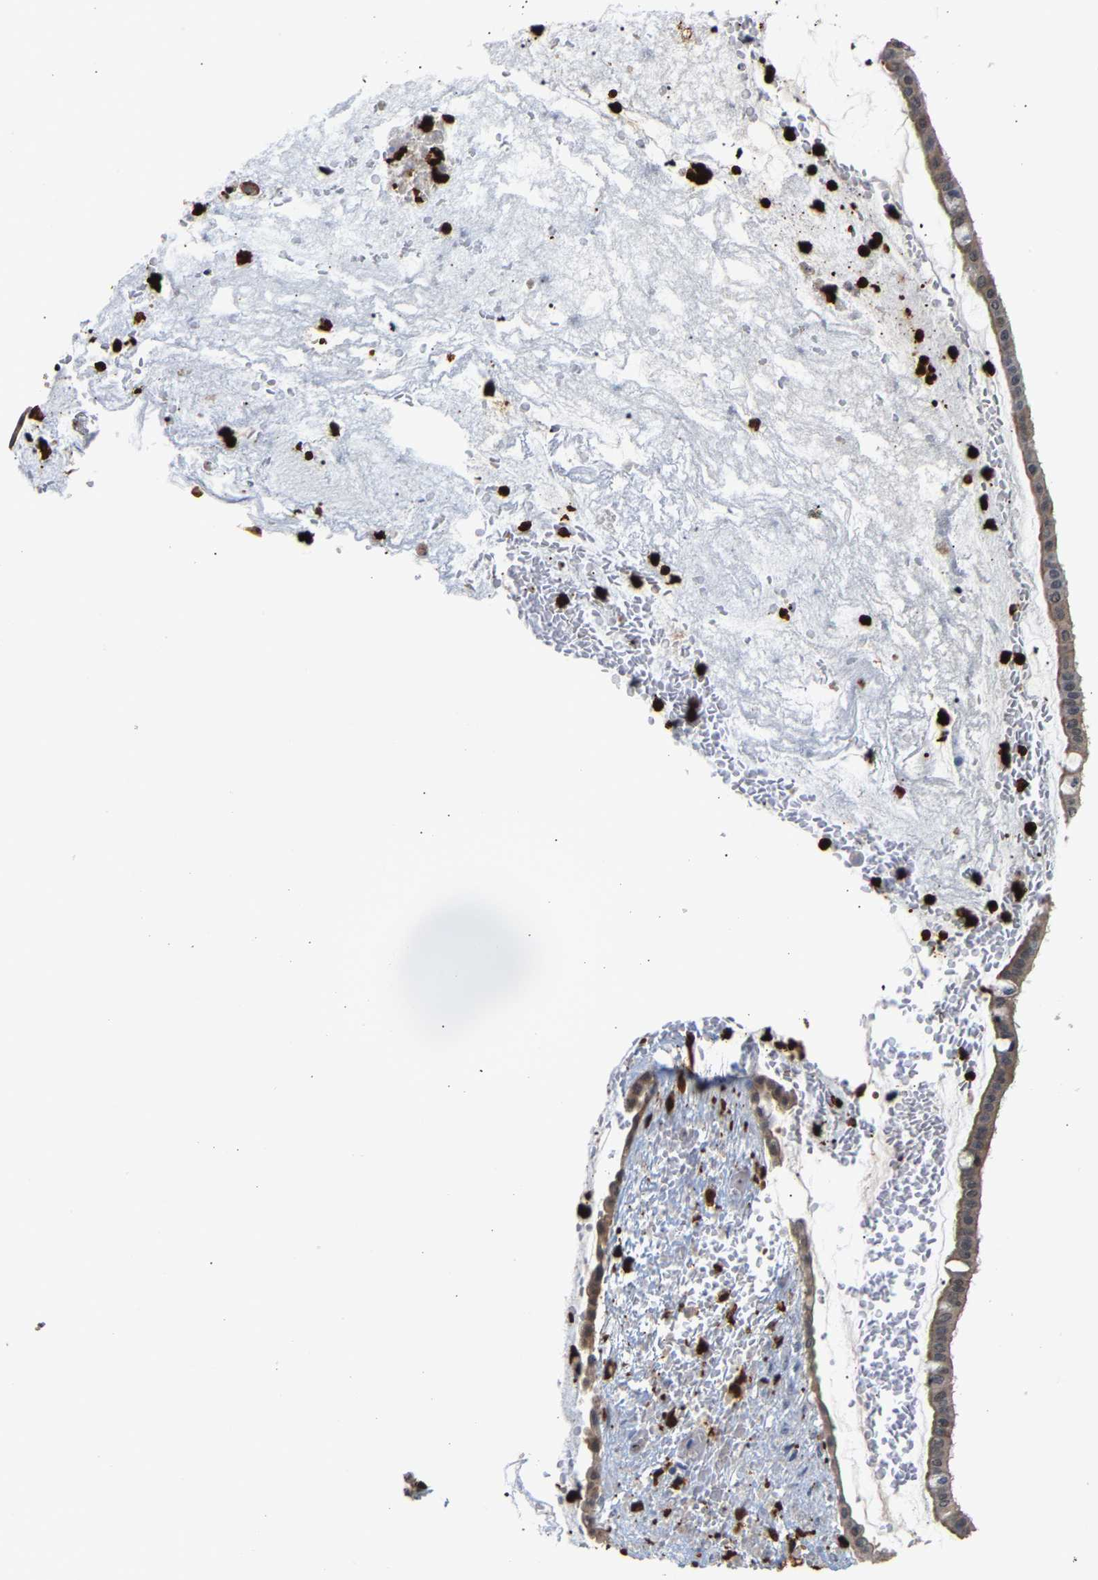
{"staining": {"intensity": "weak", "quantity": "25%-75%", "location": "cytoplasmic/membranous"}, "tissue": "ovarian cancer", "cell_type": "Tumor cells", "image_type": "cancer", "snomed": [{"axis": "morphology", "description": "Cystadenocarcinoma, mucinous, NOS"}, {"axis": "topography", "description": "Ovary"}], "caption": "Immunohistochemical staining of human mucinous cystadenocarcinoma (ovarian) exhibits low levels of weak cytoplasmic/membranous positivity in about 25%-75% of tumor cells. The staining was performed using DAB to visualize the protein expression in brown, while the nuclei were stained in blue with hematoxylin (Magnification: 20x).", "gene": "TDRD7", "patient": {"sex": "female", "age": 73}}